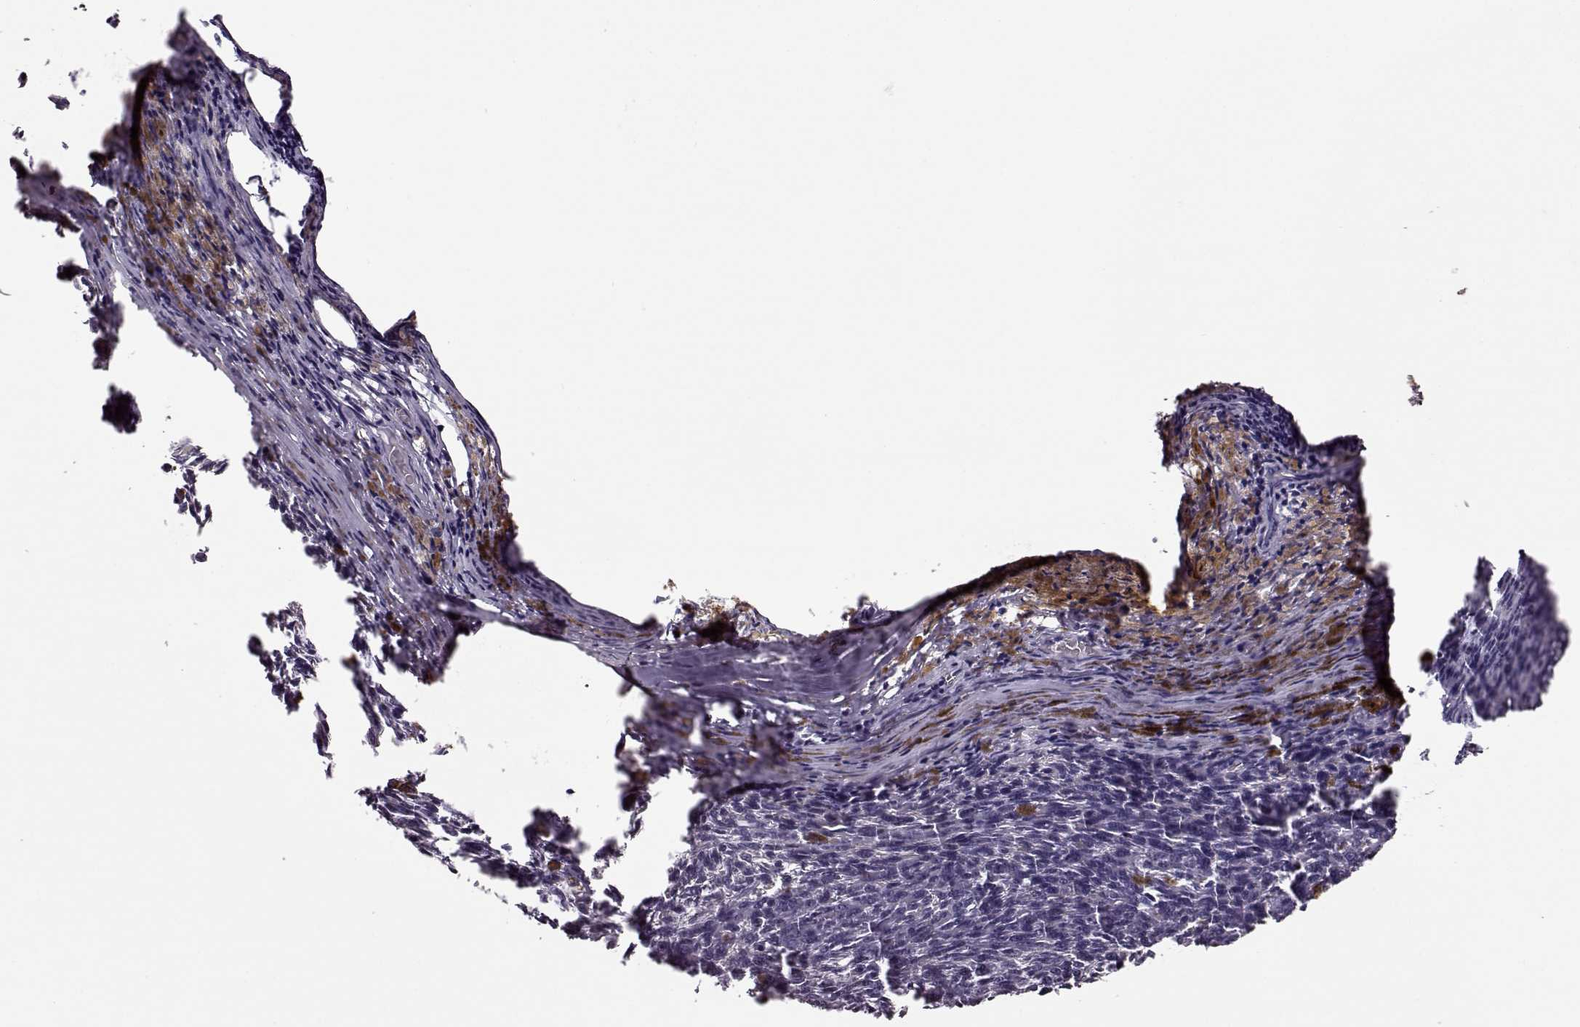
{"staining": {"intensity": "negative", "quantity": "none", "location": "none"}, "tissue": "melanoma", "cell_type": "Tumor cells", "image_type": "cancer", "snomed": [{"axis": "morphology", "description": "Malignant melanoma, NOS"}, {"axis": "topography", "description": "Skin"}], "caption": "This is an immunohistochemistry (IHC) micrograph of malignant melanoma. There is no expression in tumor cells.", "gene": "STX1B", "patient": {"sex": "female", "age": 34}}